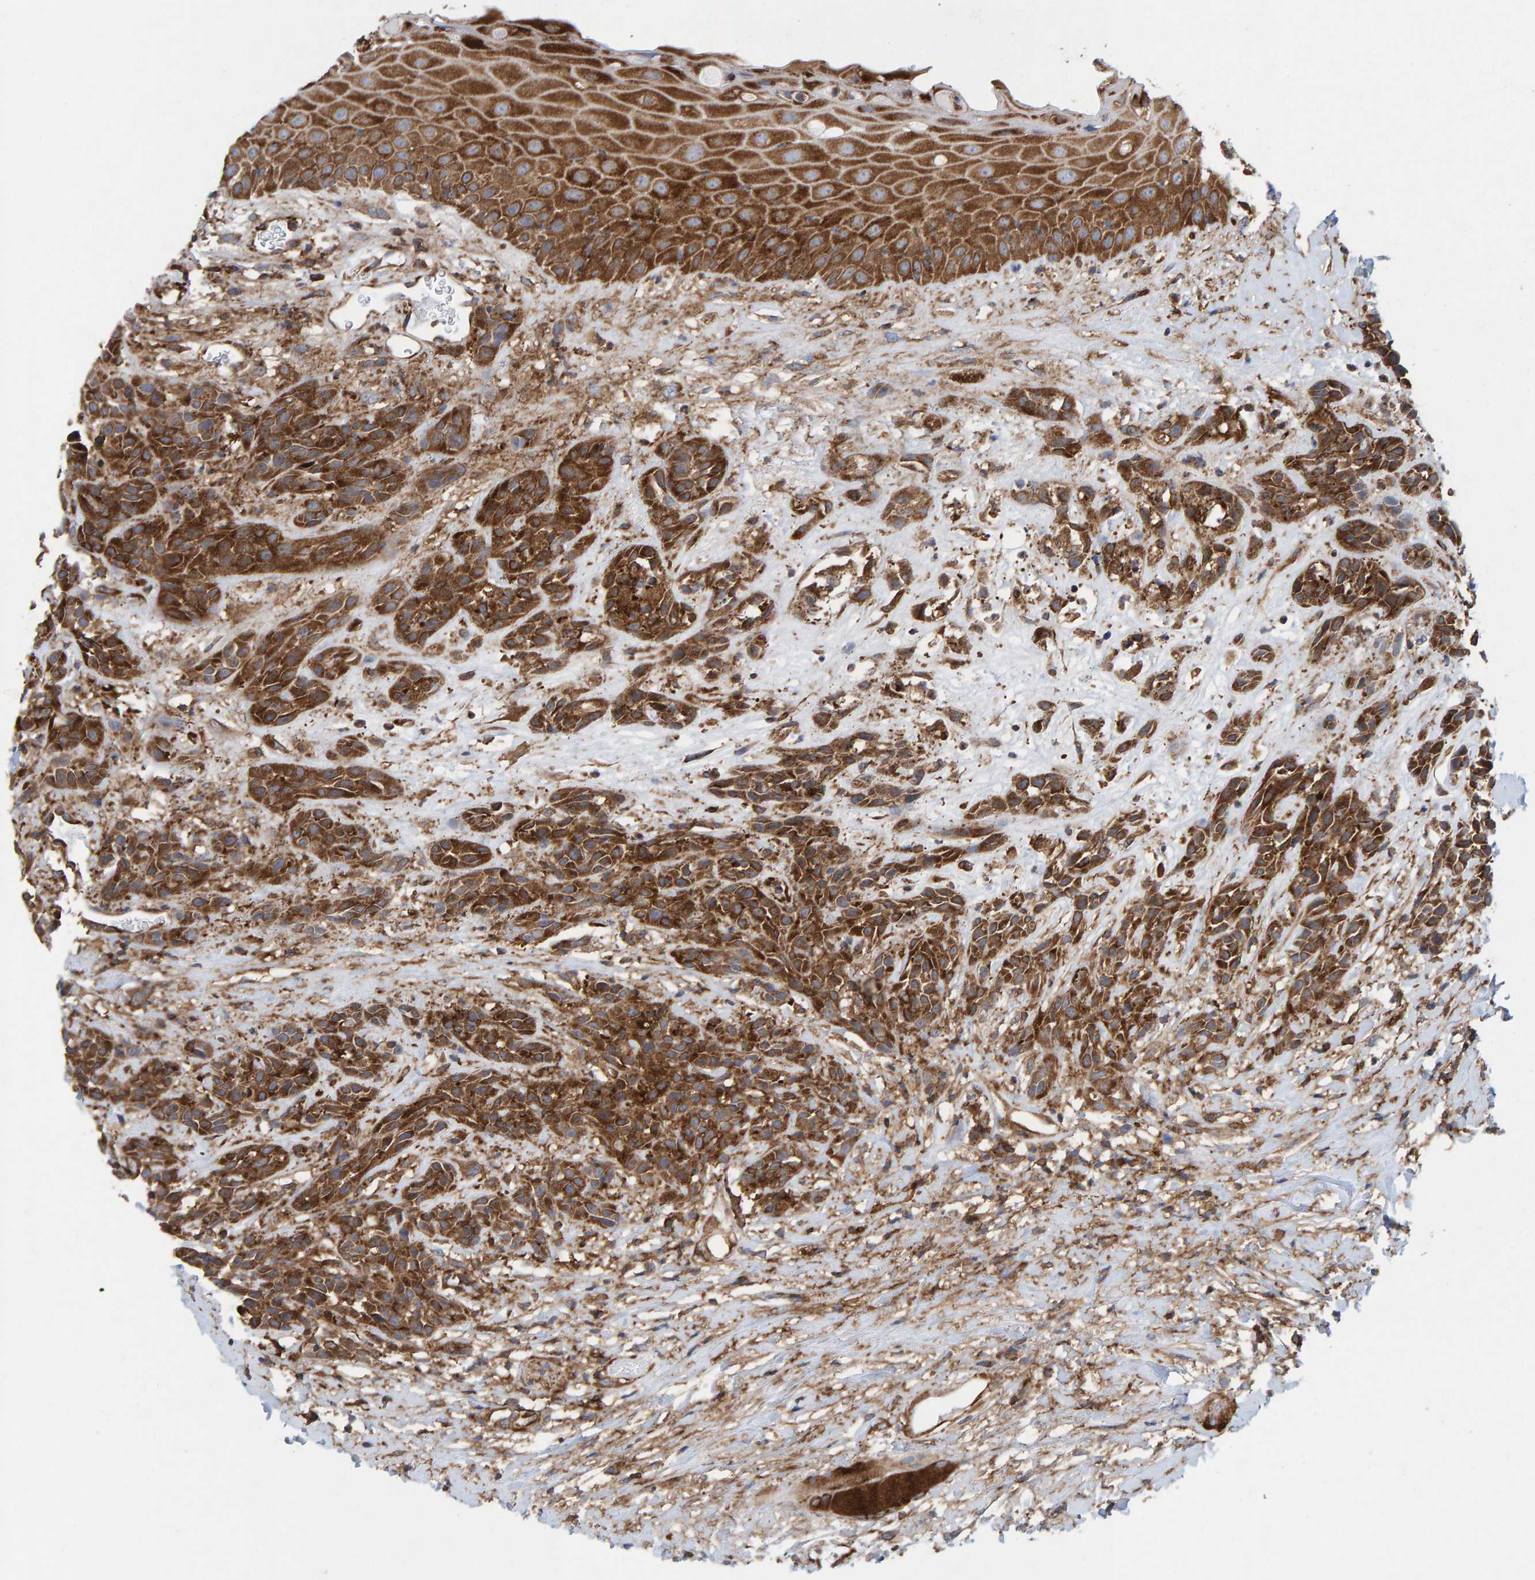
{"staining": {"intensity": "strong", "quantity": ">75%", "location": "cytoplasmic/membranous"}, "tissue": "head and neck cancer", "cell_type": "Tumor cells", "image_type": "cancer", "snomed": [{"axis": "morphology", "description": "Normal tissue, NOS"}, {"axis": "morphology", "description": "Squamous cell carcinoma, NOS"}, {"axis": "topography", "description": "Cartilage tissue"}, {"axis": "topography", "description": "Head-Neck"}], "caption": "Tumor cells exhibit high levels of strong cytoplasmic/membranous expression in about >75% of cells in human head and neck cancer (squamous cell carcinoma).", "gene": "MVP", "patient": {"sex": "male", "age": 62}}